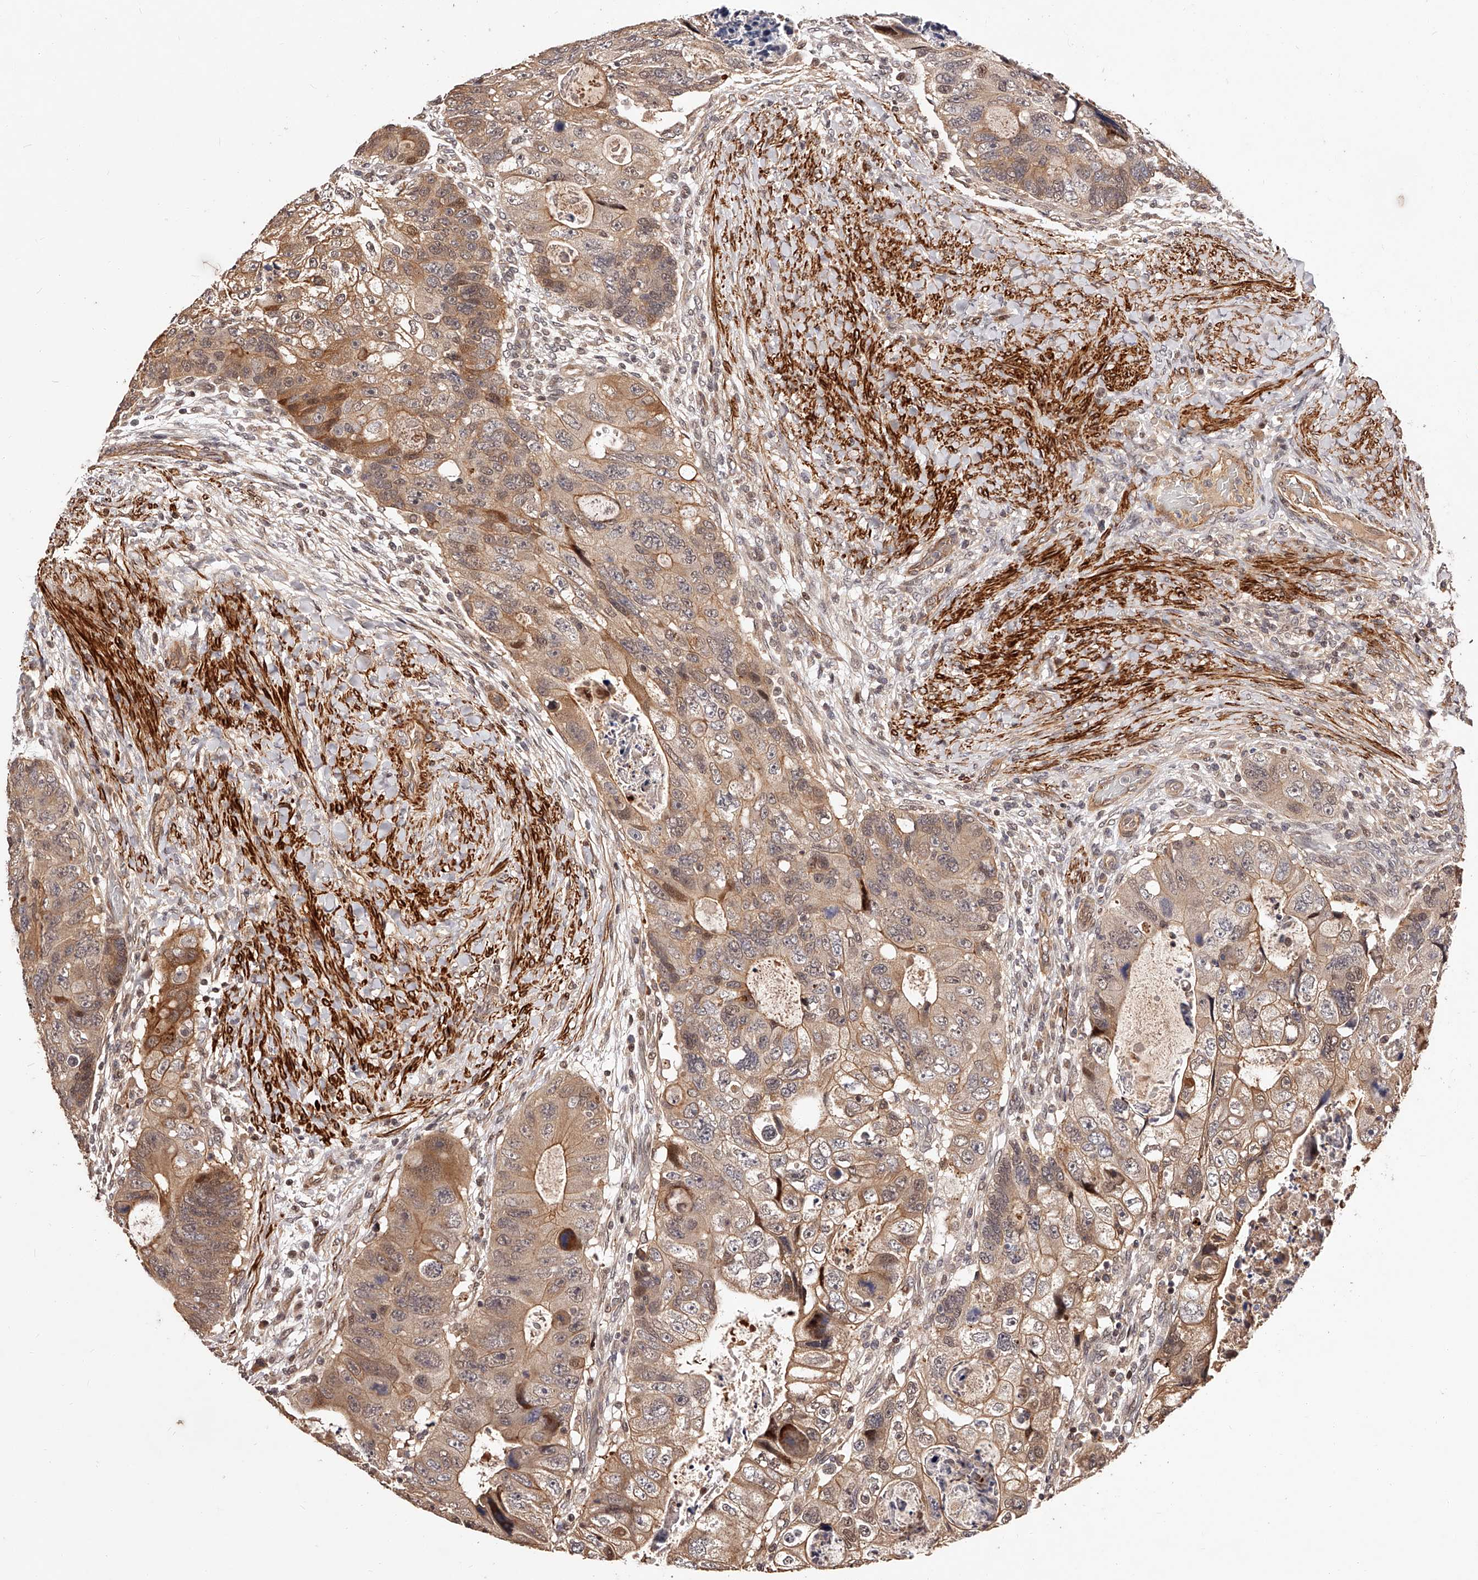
{"staining": {"intensity": "moderate", "quantity": "25%-75%", "location": "cytoplasmic/membranous"}, "tissue": "colorectal cancer", "cell_type": "Tumor cells", "image_type": "cancer", "snomed": [{"axis": "morphology", "description": "Adenocarcinoma, NOS"}, {"axis": "topography", "description": "Rectum"}], "caption": "Immunohistochemical staining of human adenocarcinoma (colorectal) exhibits medium levels of moderate cytoplasmic/membranous protein staining in approximately 25%-75% of tumor cells.", "gene": "CUL7", "patient": {"sex": "male", "age": 59}}